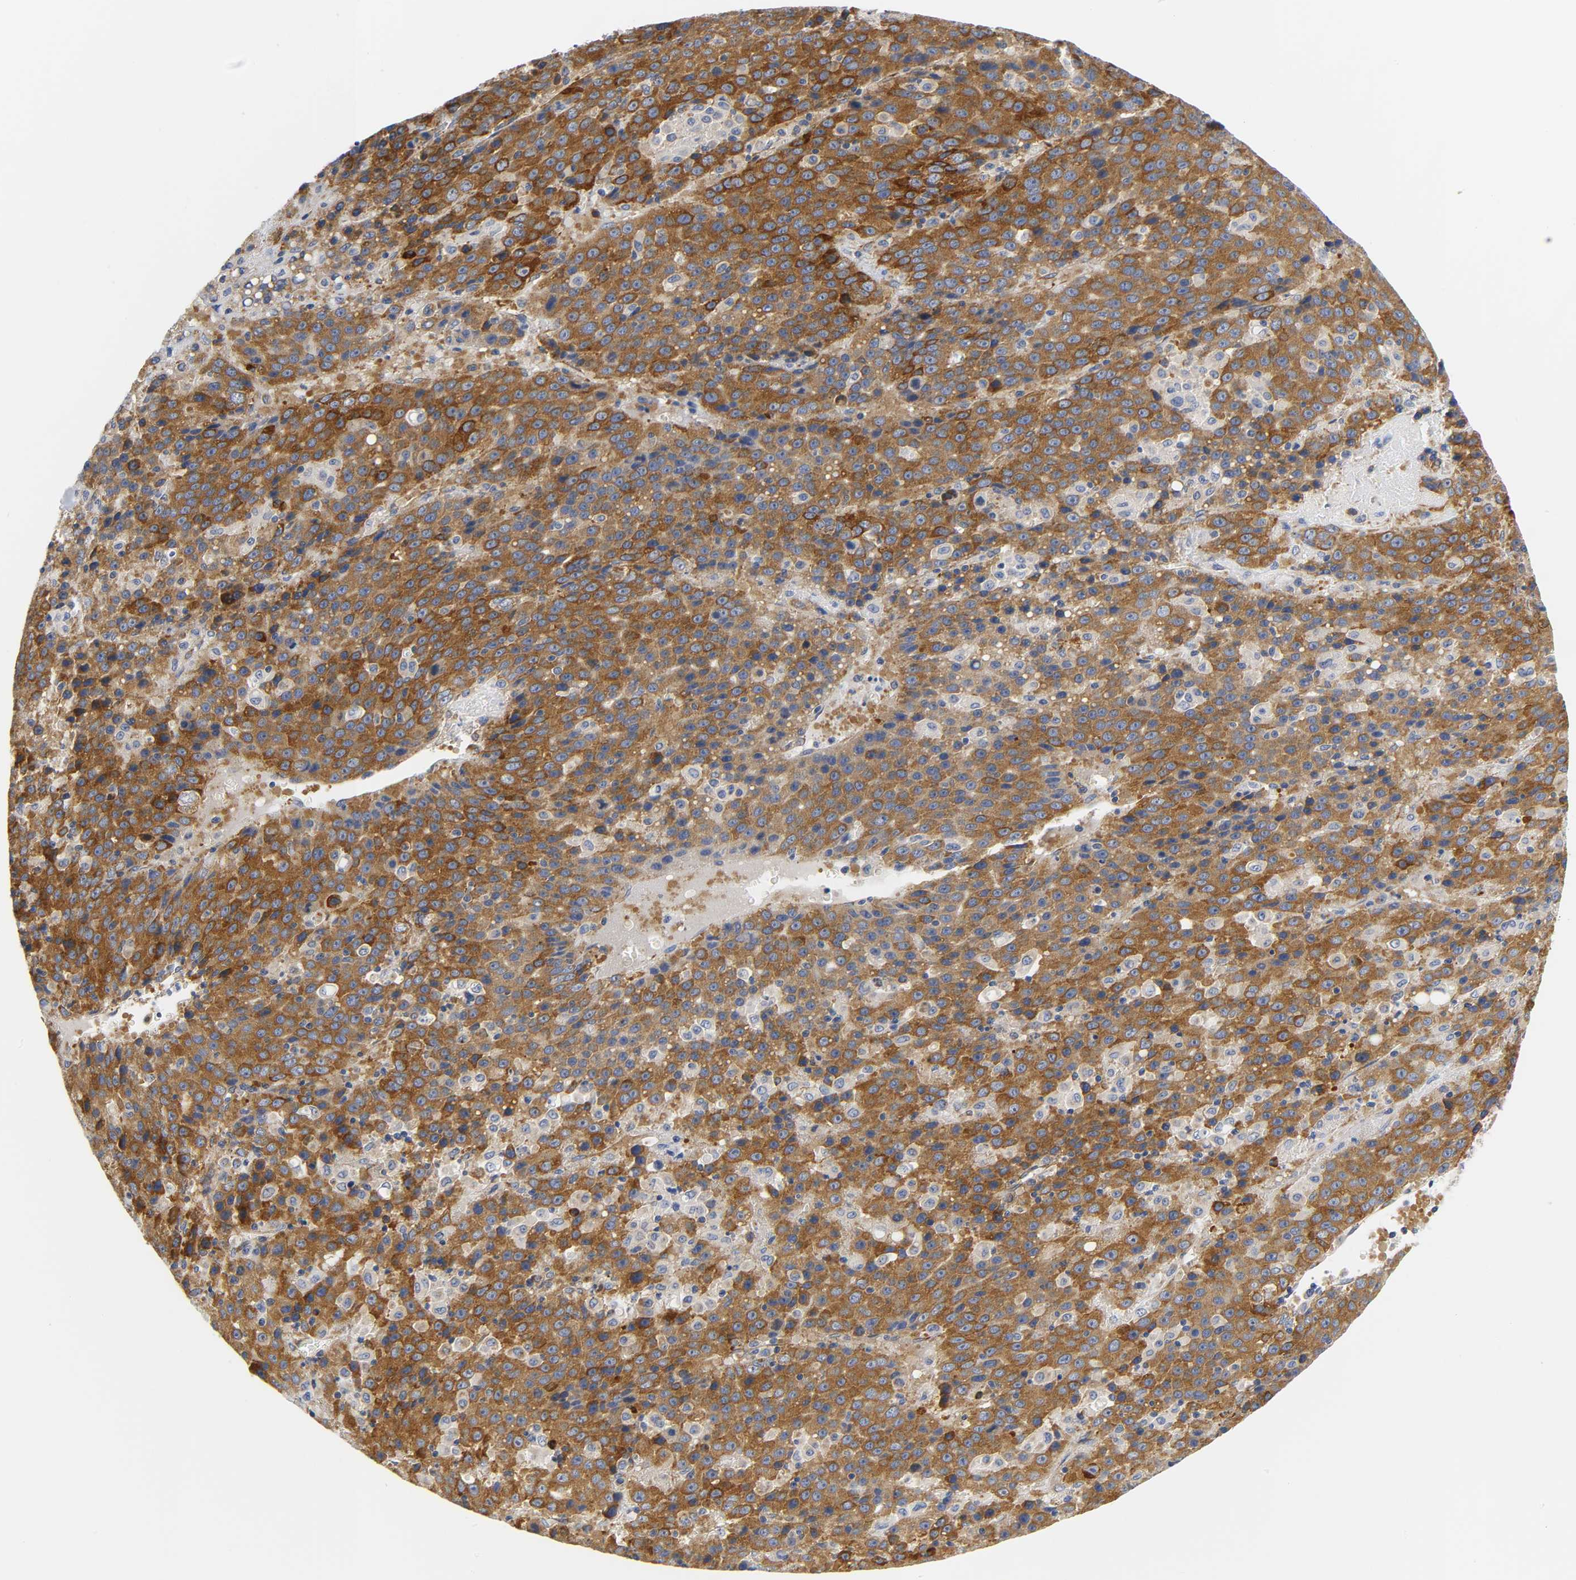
{"staining": {"intensity": "strong", "quantity": ">75%", "location": "cytoplasmic/membranous"}, "tissue": "liver cancer", "cell_type": "Tumor cells", "image_type": "cancer", "snomed": [{"axis": "morphology", "description": "Carcinoma, Hepatocellular, NOS"}, {"axis": "topography", "description": "Liver"}], "caption": "Immunohistochemistry staining of liver cancer (hepatocellular carcinoma), which displays high levels of strong cytoplasmic/membranous staining in approximately >75% of tumor cells indicating strong cytoplasmic/membranous protein staining. The staining was performed using DAB (brown) for protein detection and nuclei were counterstained in hematoxylin (blue).", "gene": "REL", "patient": {"sex": "female", "age": 53}}